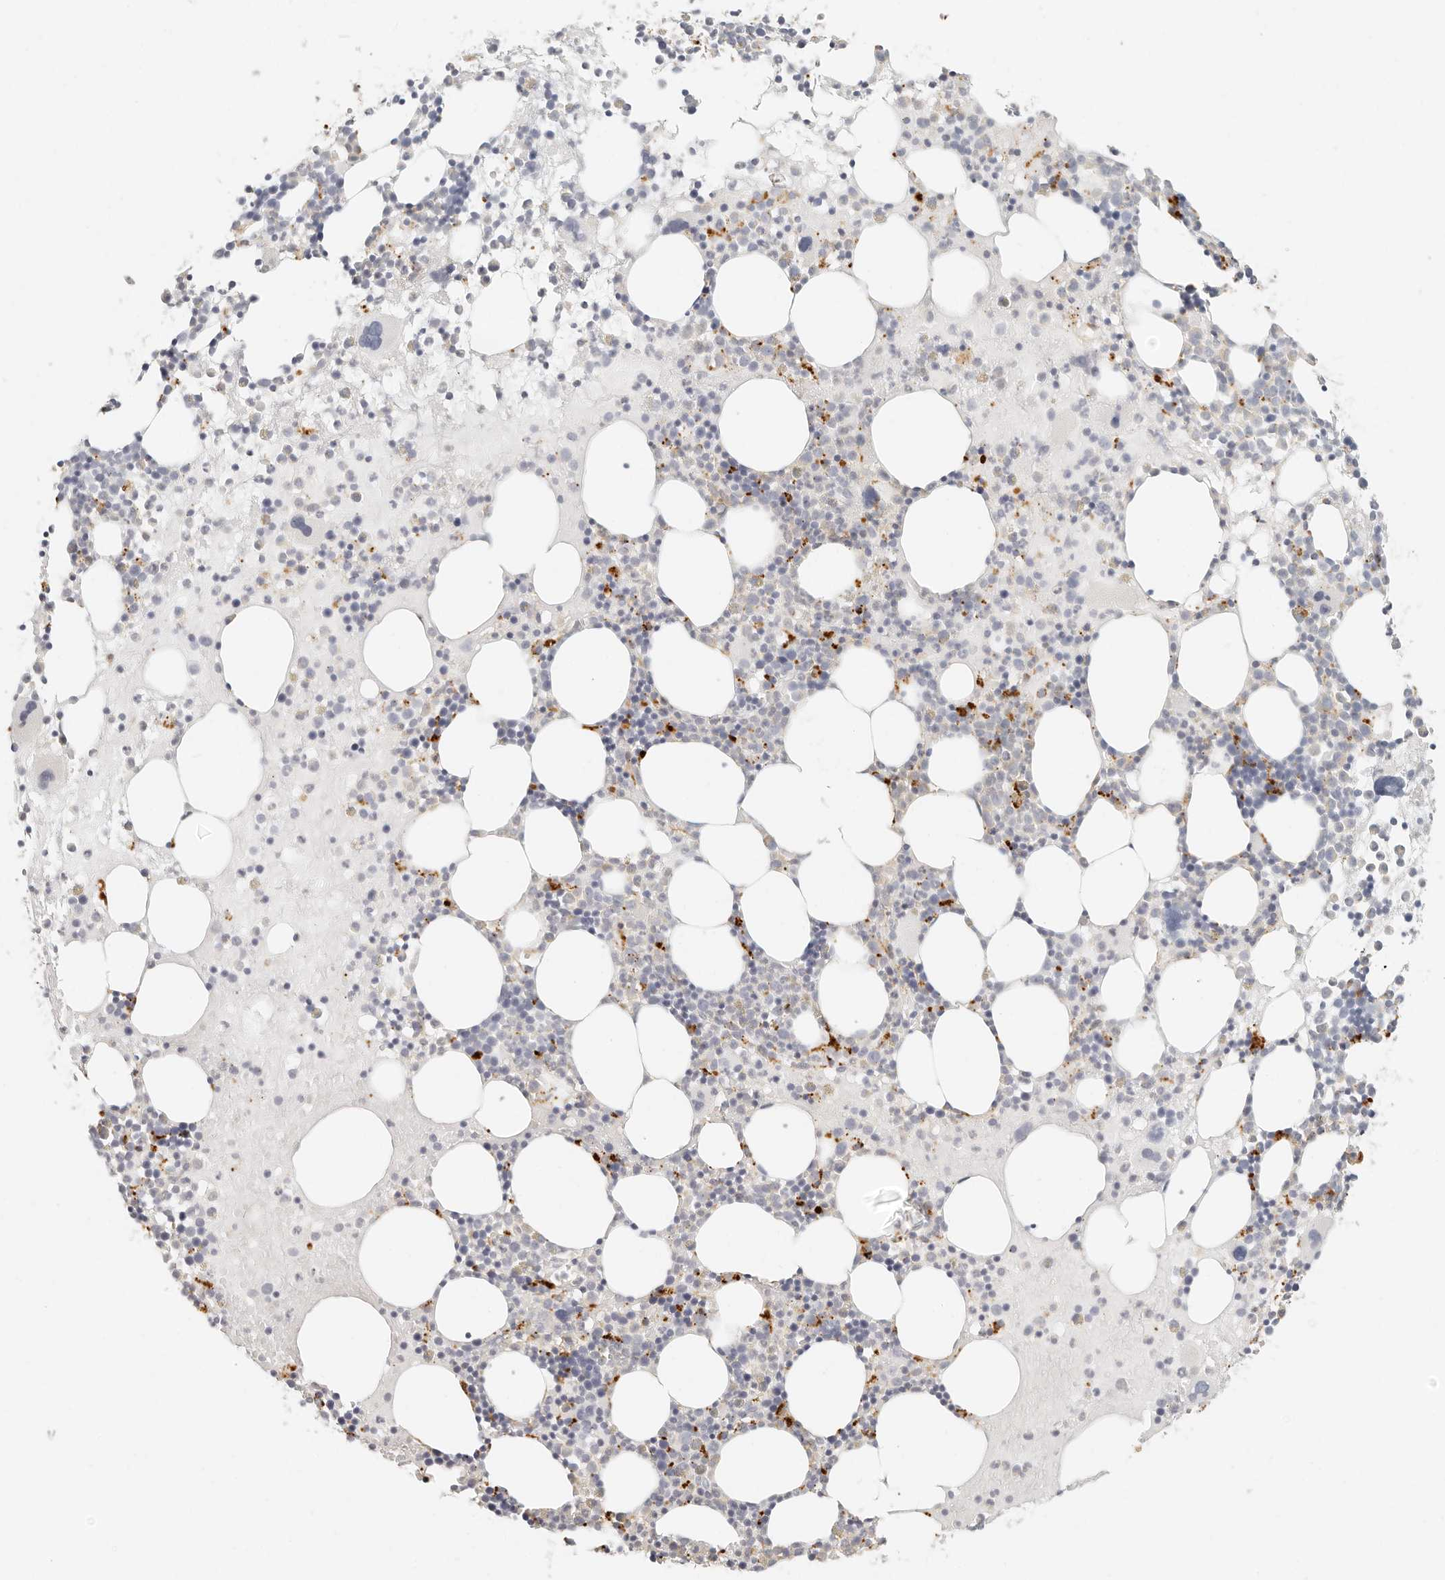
{"staining": {"intensity": "strong", "quantity": "<25%", "location": "cytoplasmic/membranous"}, "tissue": "bone marrow", "cell_type": "Hematopoietic cells", "image_type": "normal", "snomed": [{"axis": "morphology", "description": "Normal tissue, NOS"}, {"axis": "topography", "description": "Bone marrow"}], "caption": "Hematopoietic cells exhibit medium levels of strong cytoplasmic/membranous expression in approximately <25% of cells in unremarkable human bone marrow. (Stains: DAB (3,3'-diaminobenzidine) in brown, nuclei in blue, Microscopy: brightfield microscopy at high magnification).", "gene": "RNASET2", "patient": {"sex": "female", "age": 57}}